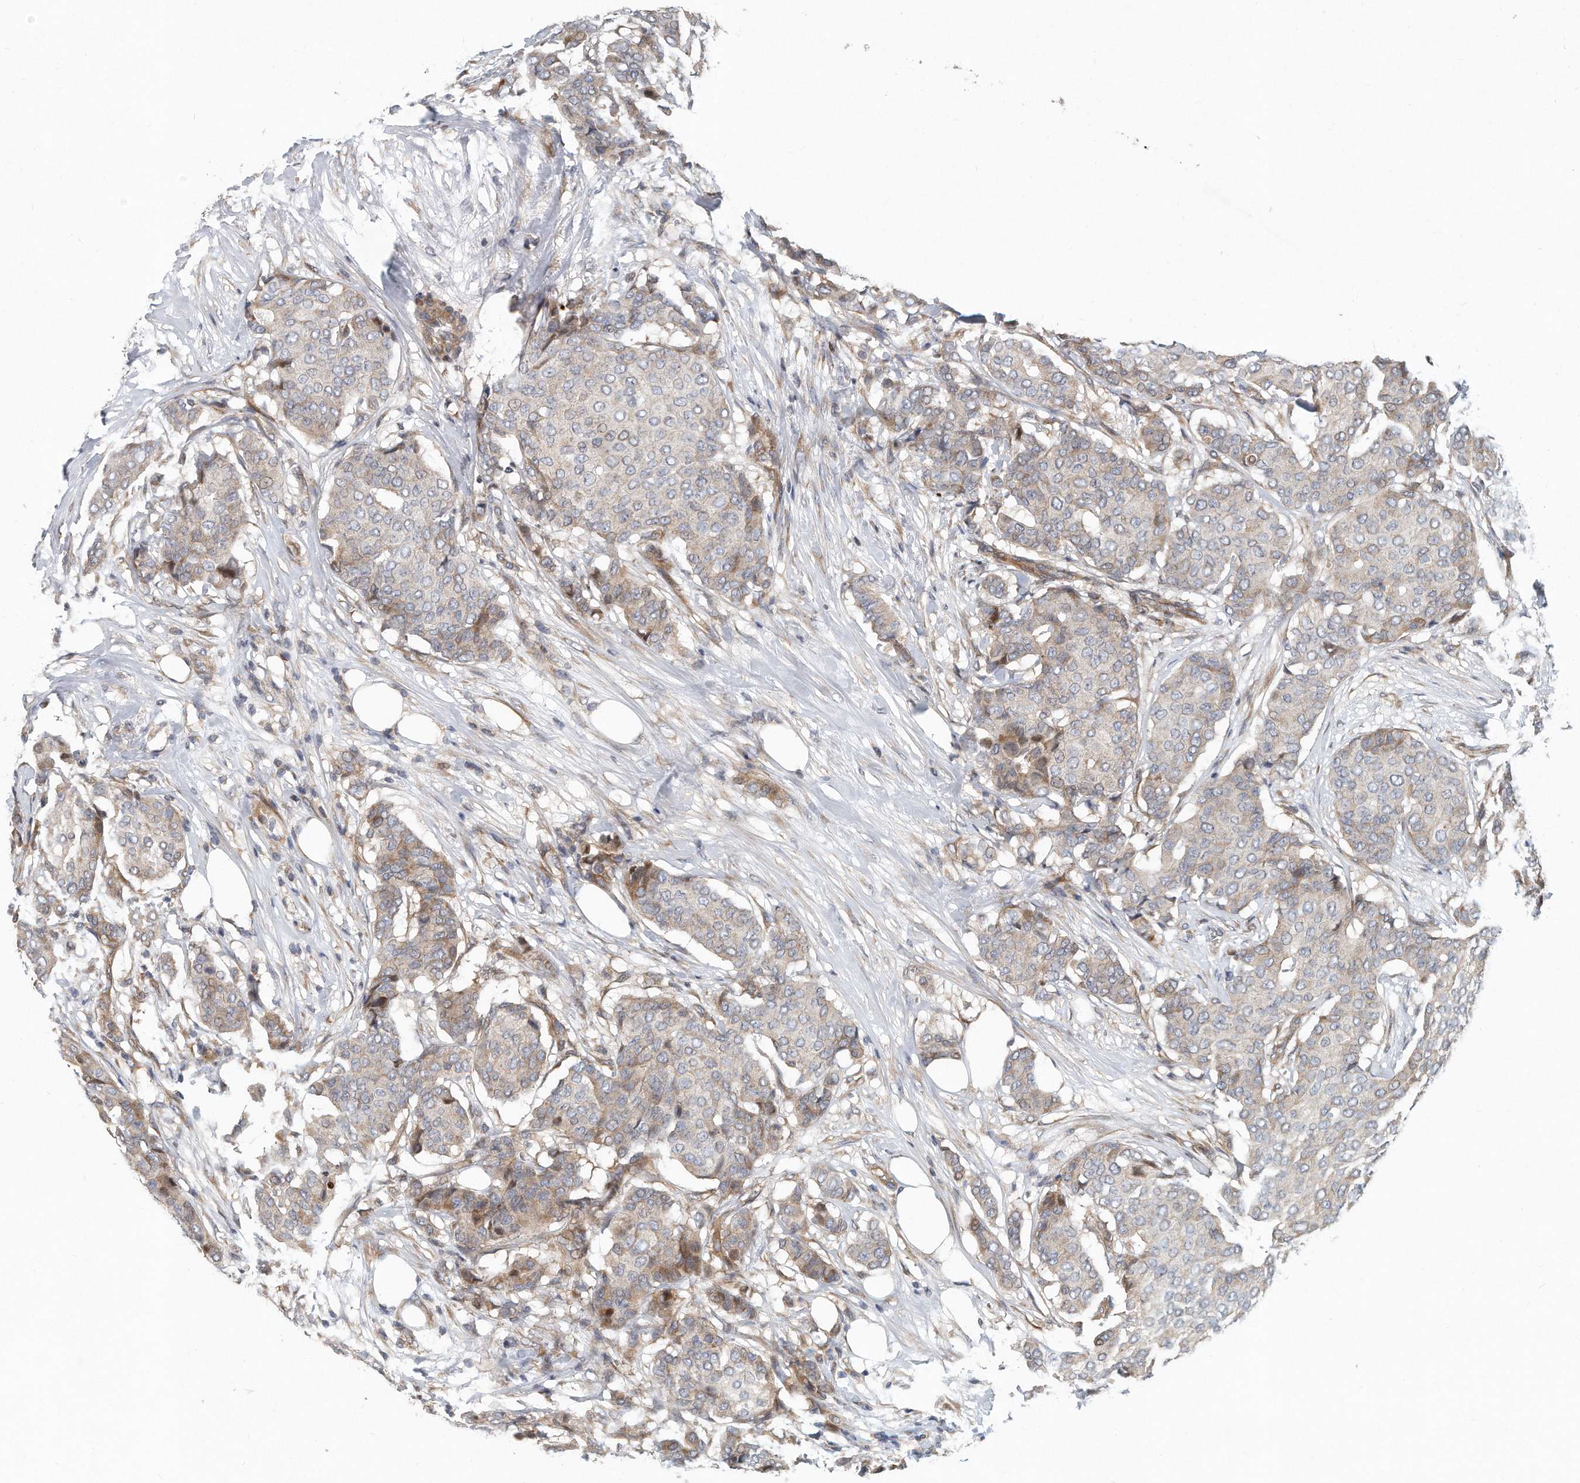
{"staining": {"intensity": "moderate", "quantity": "<25%", "location": "cytoplasmic/membranous"}, "tissue": "breast cancer", "cell_type": "Tumor cells", "image_type": "cancer", "snomed": [{"axis": "morphology", "description": "Duct carcinoma"}, {"axis": "topography", "description": "Breast"}], "caption": "Brown immunohistochemical staining in human breast cancer (infiltrating ductal carcinoma) reveals moderate cytoplasmic/membranous staining in about <25% of tumor cells. The staining is performed using DAB (3,3'-diaminobenzidine) brown chromogen to label protein expression. The nuclei are counter-stained blue using hematoxylin.", "gene": "PCDH8", "patient": {"sex": "female", "age": 75}}